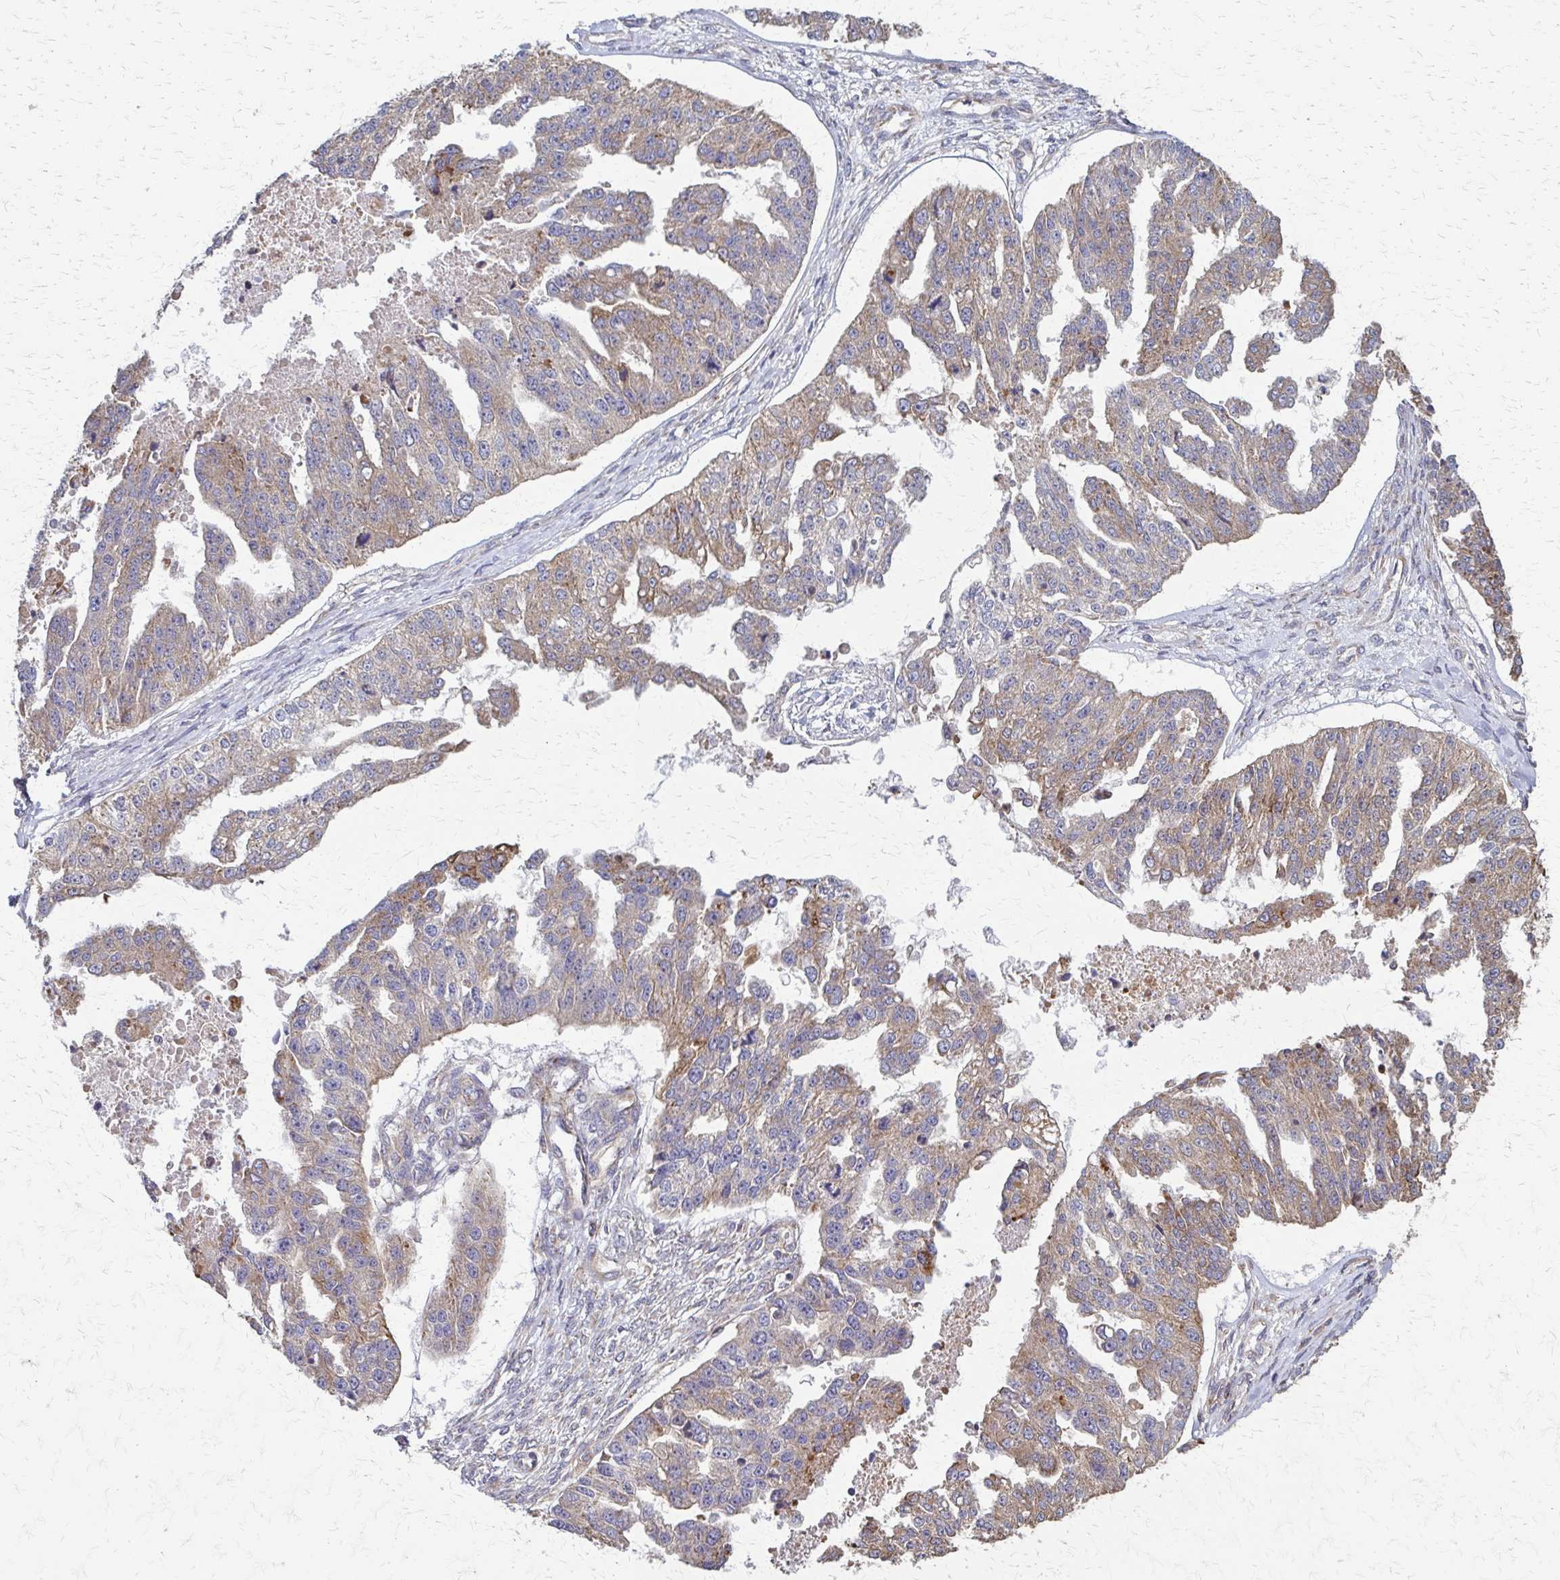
{"staining": {"intensity": "moderate", "quantity": "25%-75%", "location": "cytoplasmic/membranous"}, "tissue": "ovarian cancer", "cell_type": "Tumor cells", "image_type": "cancer", "snomed": [{"axis": "morphology", "description": "Cystadenocarcinoma, serous, NOS"}, {"axis": "topography", "description": "Ovary"}], "caption": "Brown immunohistochemical staining in ovarian serous cystadenocarcinoma exhibits moderate cytoplasmic/membranous expression in about 25%-75% of tumor cells.", "gene": "EEF2", "patient": {"sex": "female", "age": 58}}